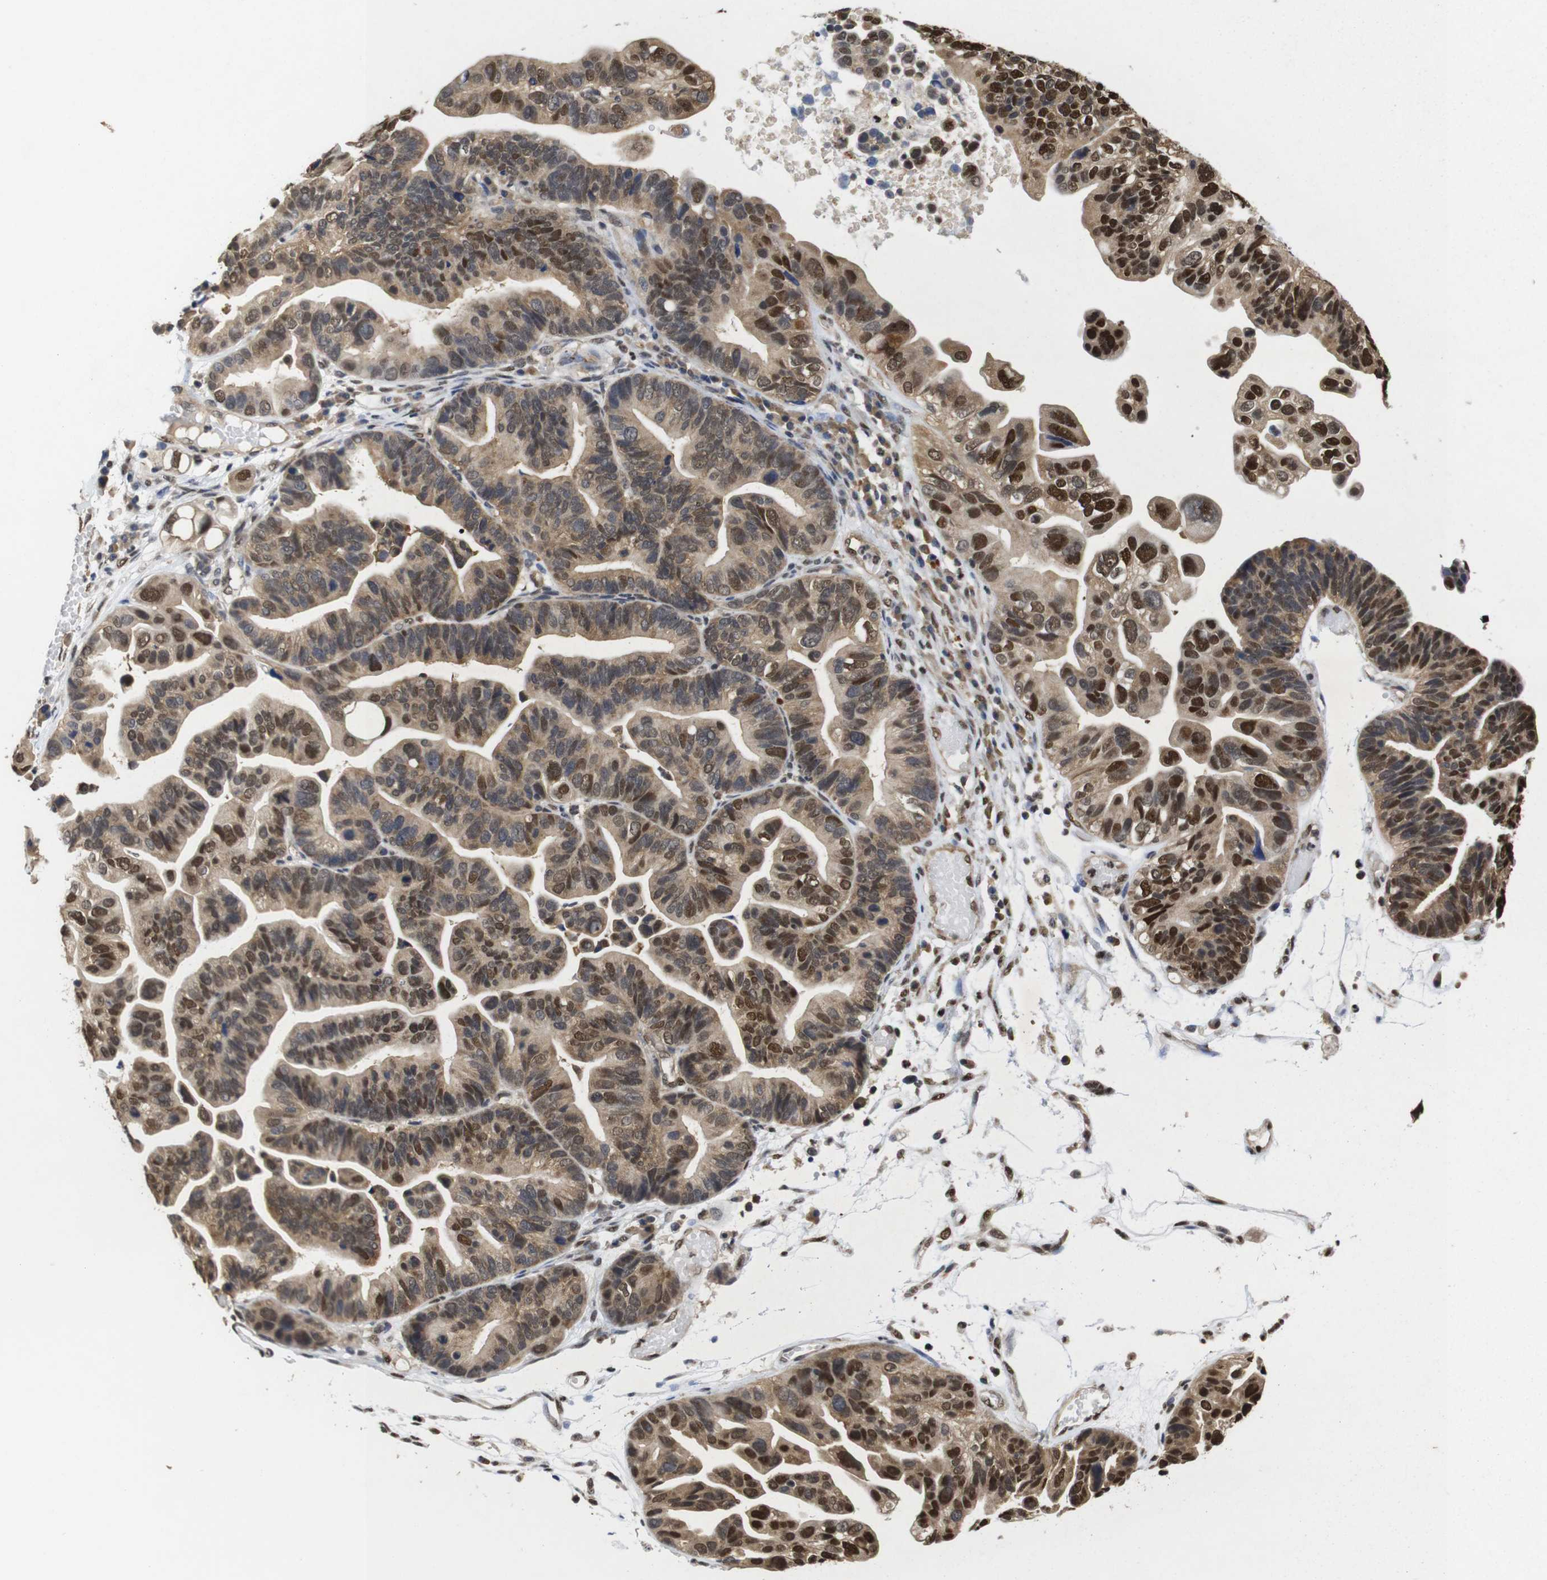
{"staining": {"intensity": "strong", "quantity": ">75%", "location": "cytoplasmic/membranous,nuclear"}, "tissue": "ovarian cancer", "cell_type": "Tumor cells", "image_type": "cancer", "snomed": [{"axis": "morphology", "description": "Cystadenocarcinoma, serous, NOS"}, {"axis": "topography", "description": "Ovary"}], "caption": "An image of ovarian cancer stained for a protein reveals strong cytoplasmic/membranous and nuclear brown staining in tumor cells.", "gene": "SUMO3", "patient": {"sex": "female", "age": 56}}